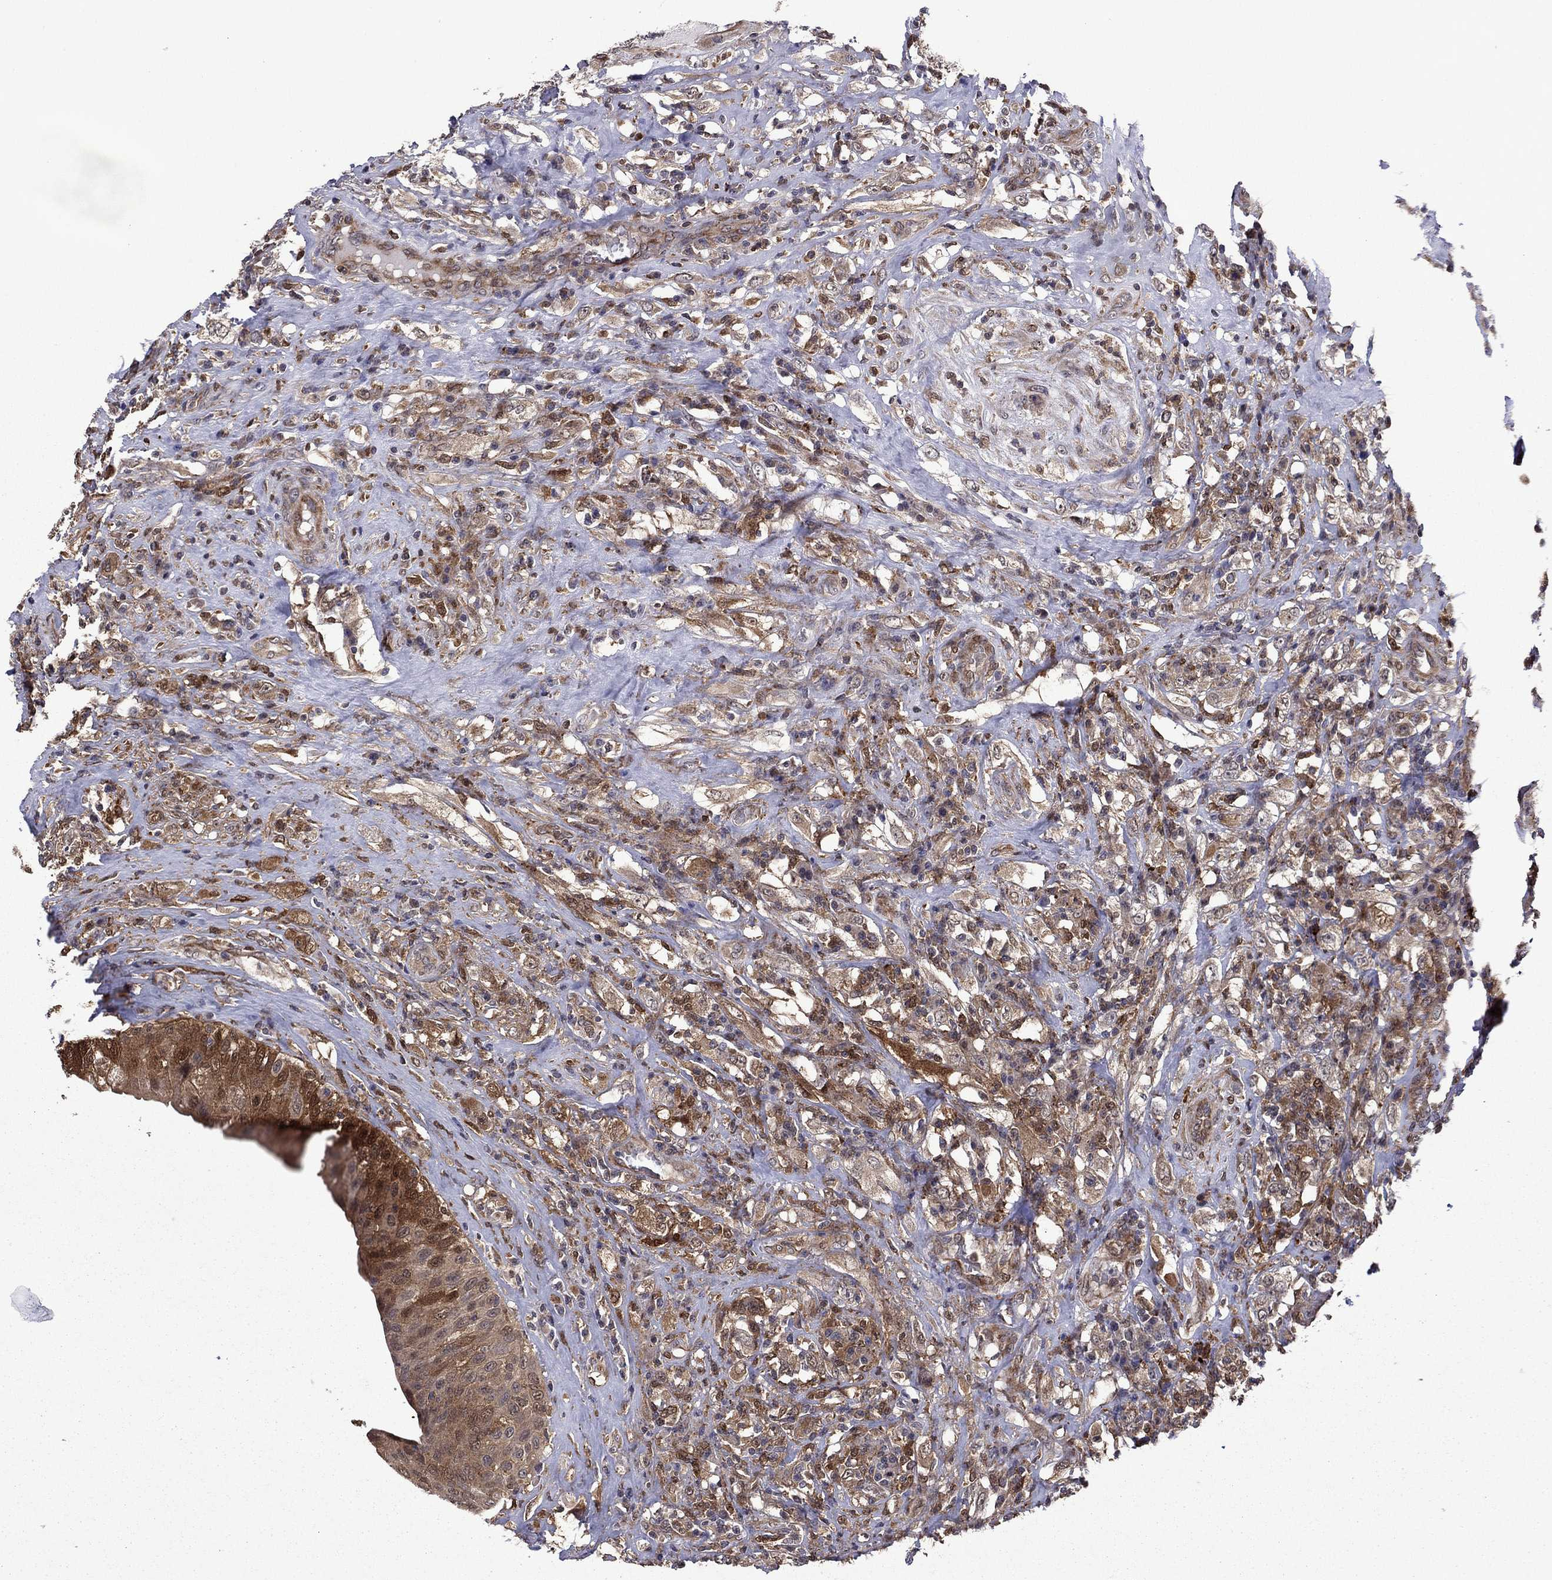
{"staining": {"intensity": "moderate", "quantity": "<25%", "location": "cytoplasmic/membranous"}, "tissue": "testis cancer", "cell_type": "Tumor cells", "image_type": "cancer", "snomed": [{"axis": "morphology", "description": "Necrosis, NOS"}, {"axis": "morphology", "description": "Carcinoma, Embryonal, NOS"}, {"axis": "topography", "description": "Testis"}], "caption": "IHC histopathology image of neoplastic tissue: human testis cancer (embryonal carcinoma) stained using IHC demonstrates low levels of moderate protein expression localized specifically in the cytoplasmic/membranous of tumor cells, appearing as a cytoplasmic/membranous brown color.", "gene": "TPMT", "patient": {"sex": "male", "age": 19}}